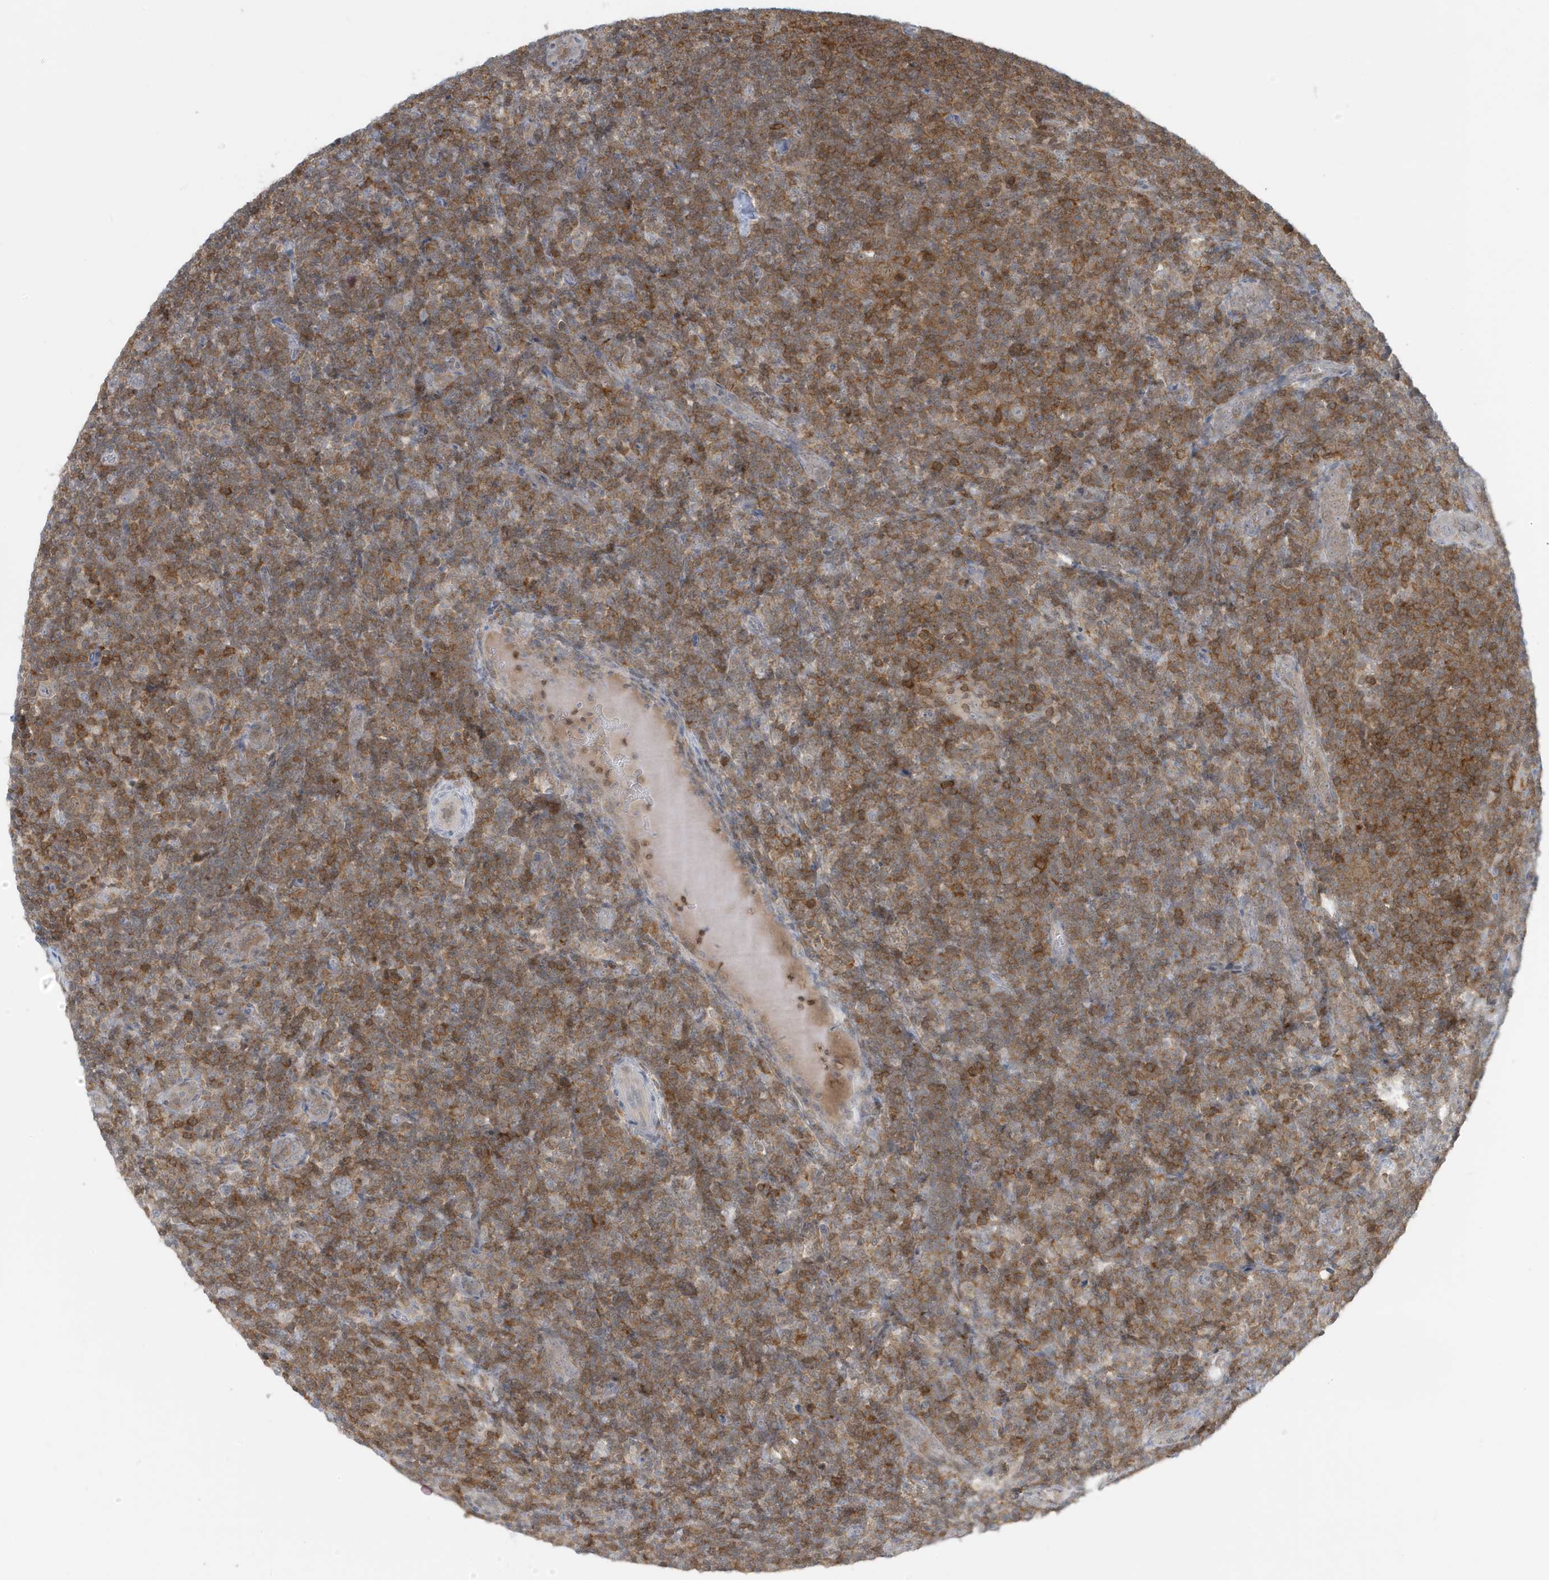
{"staining": {"intensity": "negative", "quantity": "none", "location": "none"}, "tissue": "lymphoma", "cell_type": "Tumor cells", "image_type": "cancer", "snomed": [{"axis": "morphology", "description": "Hodgkin's disease, NOS"}, {"axis": "topography", "description": "Lymph node"}], "caption": "Tumor cells show no significant protein positivity in Hodgkin's disease. (Brightfield microscopy of DAB immunohistochemistry at high magnification).", "gene": "OGA", "patient": {"sex": "female", "age": 57}}